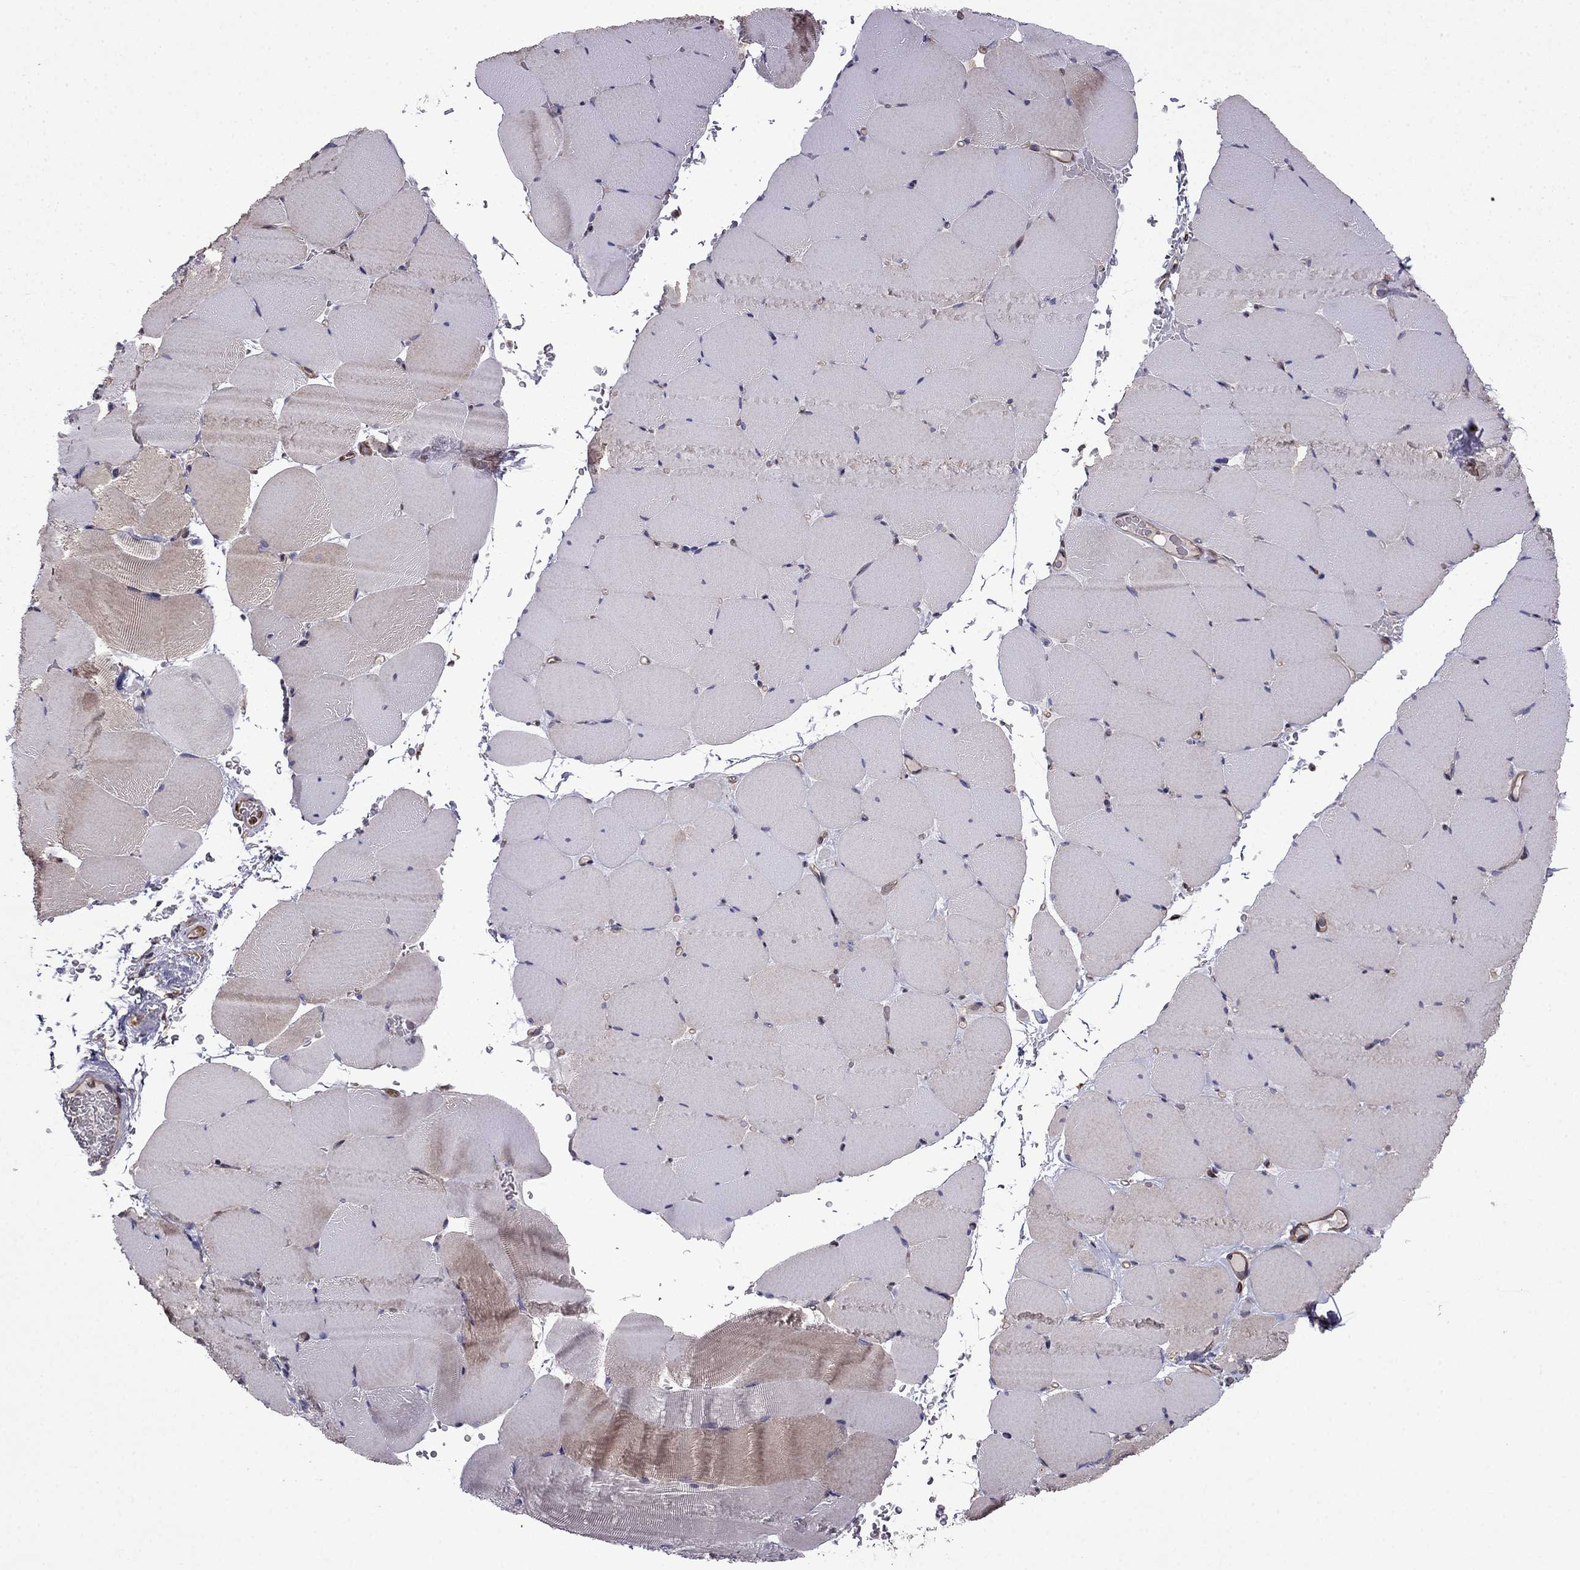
{"staining": {"intensity": "weak", "quantity": "<25%", "location": "cytoplasmic/membranous"}, "tissue": "skeletal muscle", "cell_type": "Myocytes", "image_type": "normal", "snomed": [{"axis": "morphology", "description": "Normal tissue, NOS"}, {"axis": "topography", "description": "Skeletal muscle"}], "caption": "Immunohistochemistry (IHC) photomicrograph of normal skeletal muscle stained for a protein (brown), which shows no staining in myocytes.", "gene": "CDC42BPA", "patient": {"sex": "female", "age": 37}}